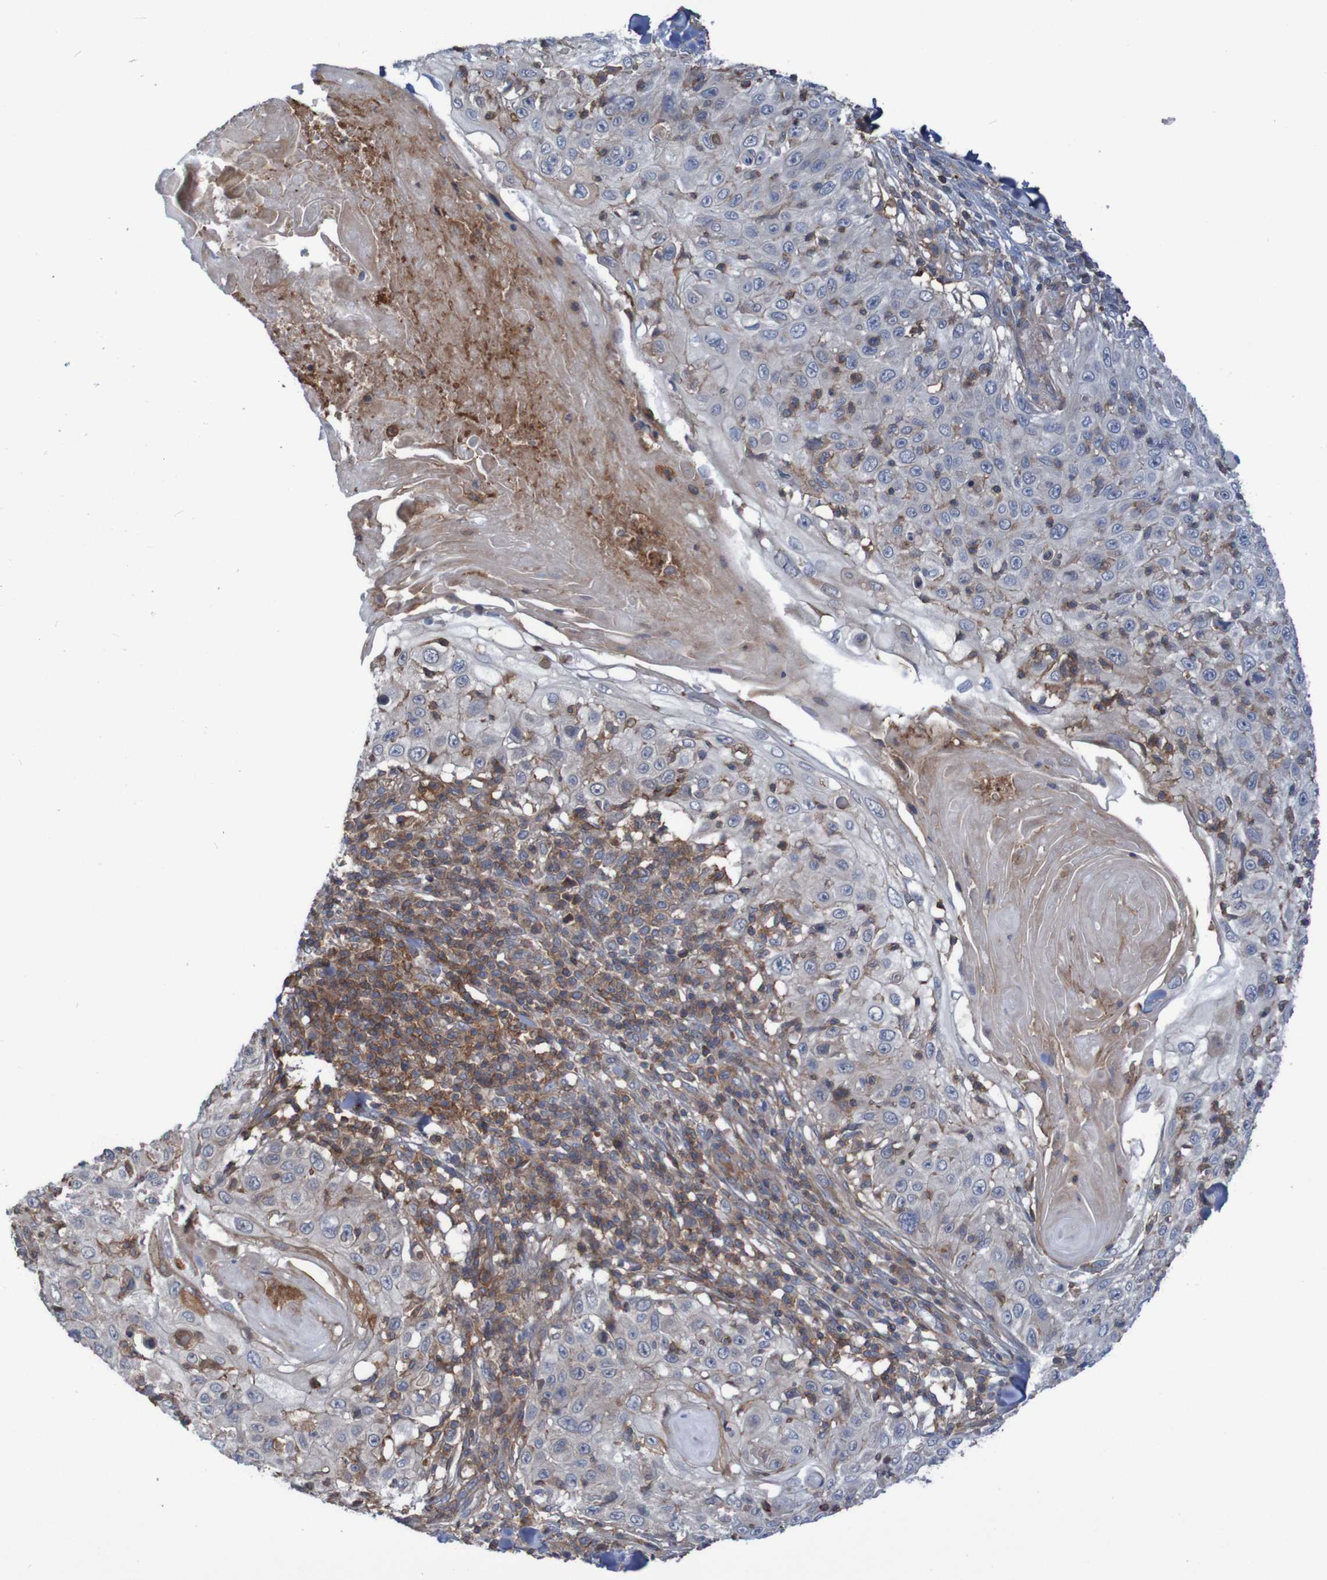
{"staining": {"intensity": "negative", "quantity": "none", "location": "none"}, "tissue": "skin cancer", "cell_type": "Tumor cells", "image_type": "cancer", "snomed": [{"axis": "morphology", "description": "Squamous cell carcinoma, NOS"}, {"axis": "topography", "description": "Skin"}], "caption": "Tumor cells show no significant expression in squamous cell carcinoma (skin). (Brightfield microscopy of DAB immunohistochemistry (IHC) at high magnification).", "gene": "PDGFB", "patient": {"sex": "male", "age": 86}}